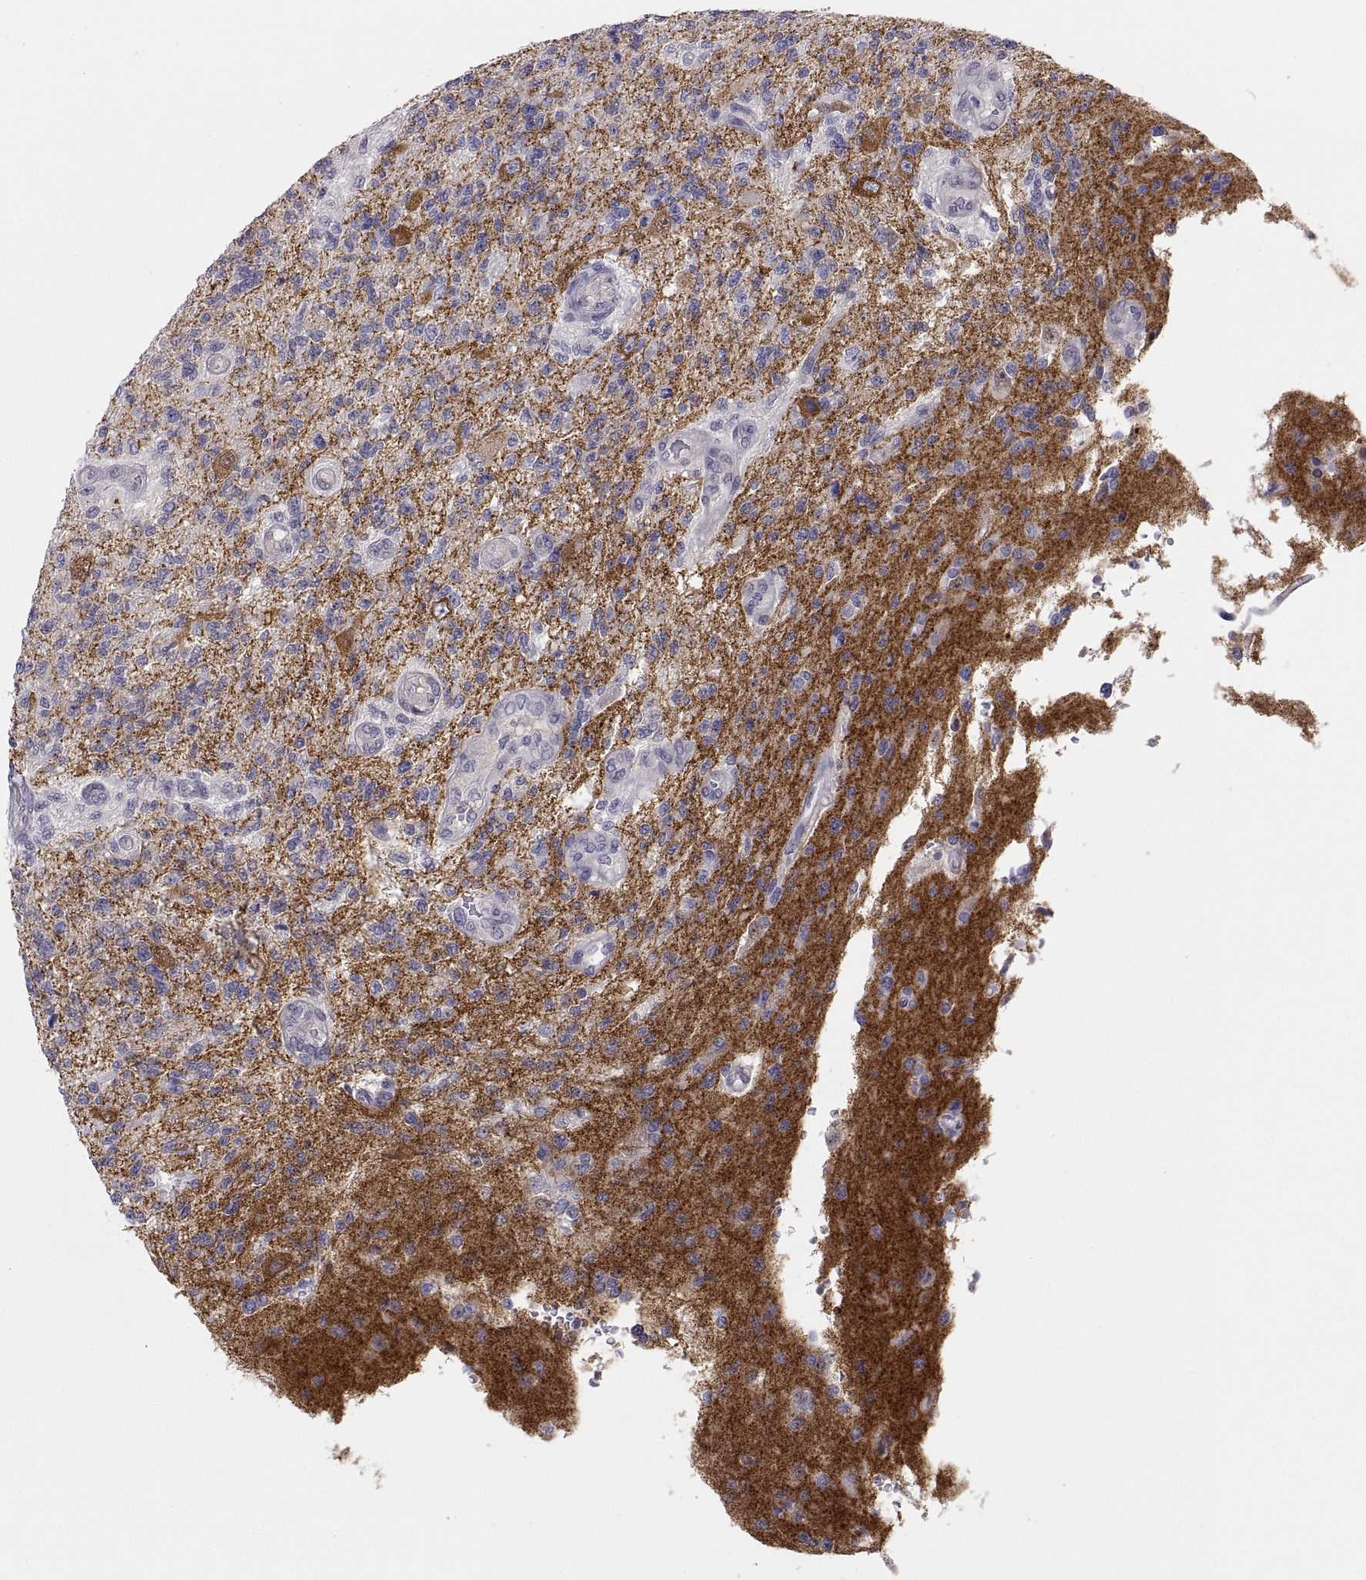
{"staining": {"intensity": "negative", "quantity": "none", "location": "none"}, "tissue": "glioma", "cell_type": "Tumor cells", "image_type": "cancer", "snomed": [{"axis": "morphology", "description": "Glioma, malignant, High grade"}, {"axis": "topography", "description": "Brain"}], "caption": "This is a image of IHC staining of malignant glioma (high-grade), which shows no staining in tumor cells.", "gene": "STRC", "patient": {"sex": "male", "age": 56}}